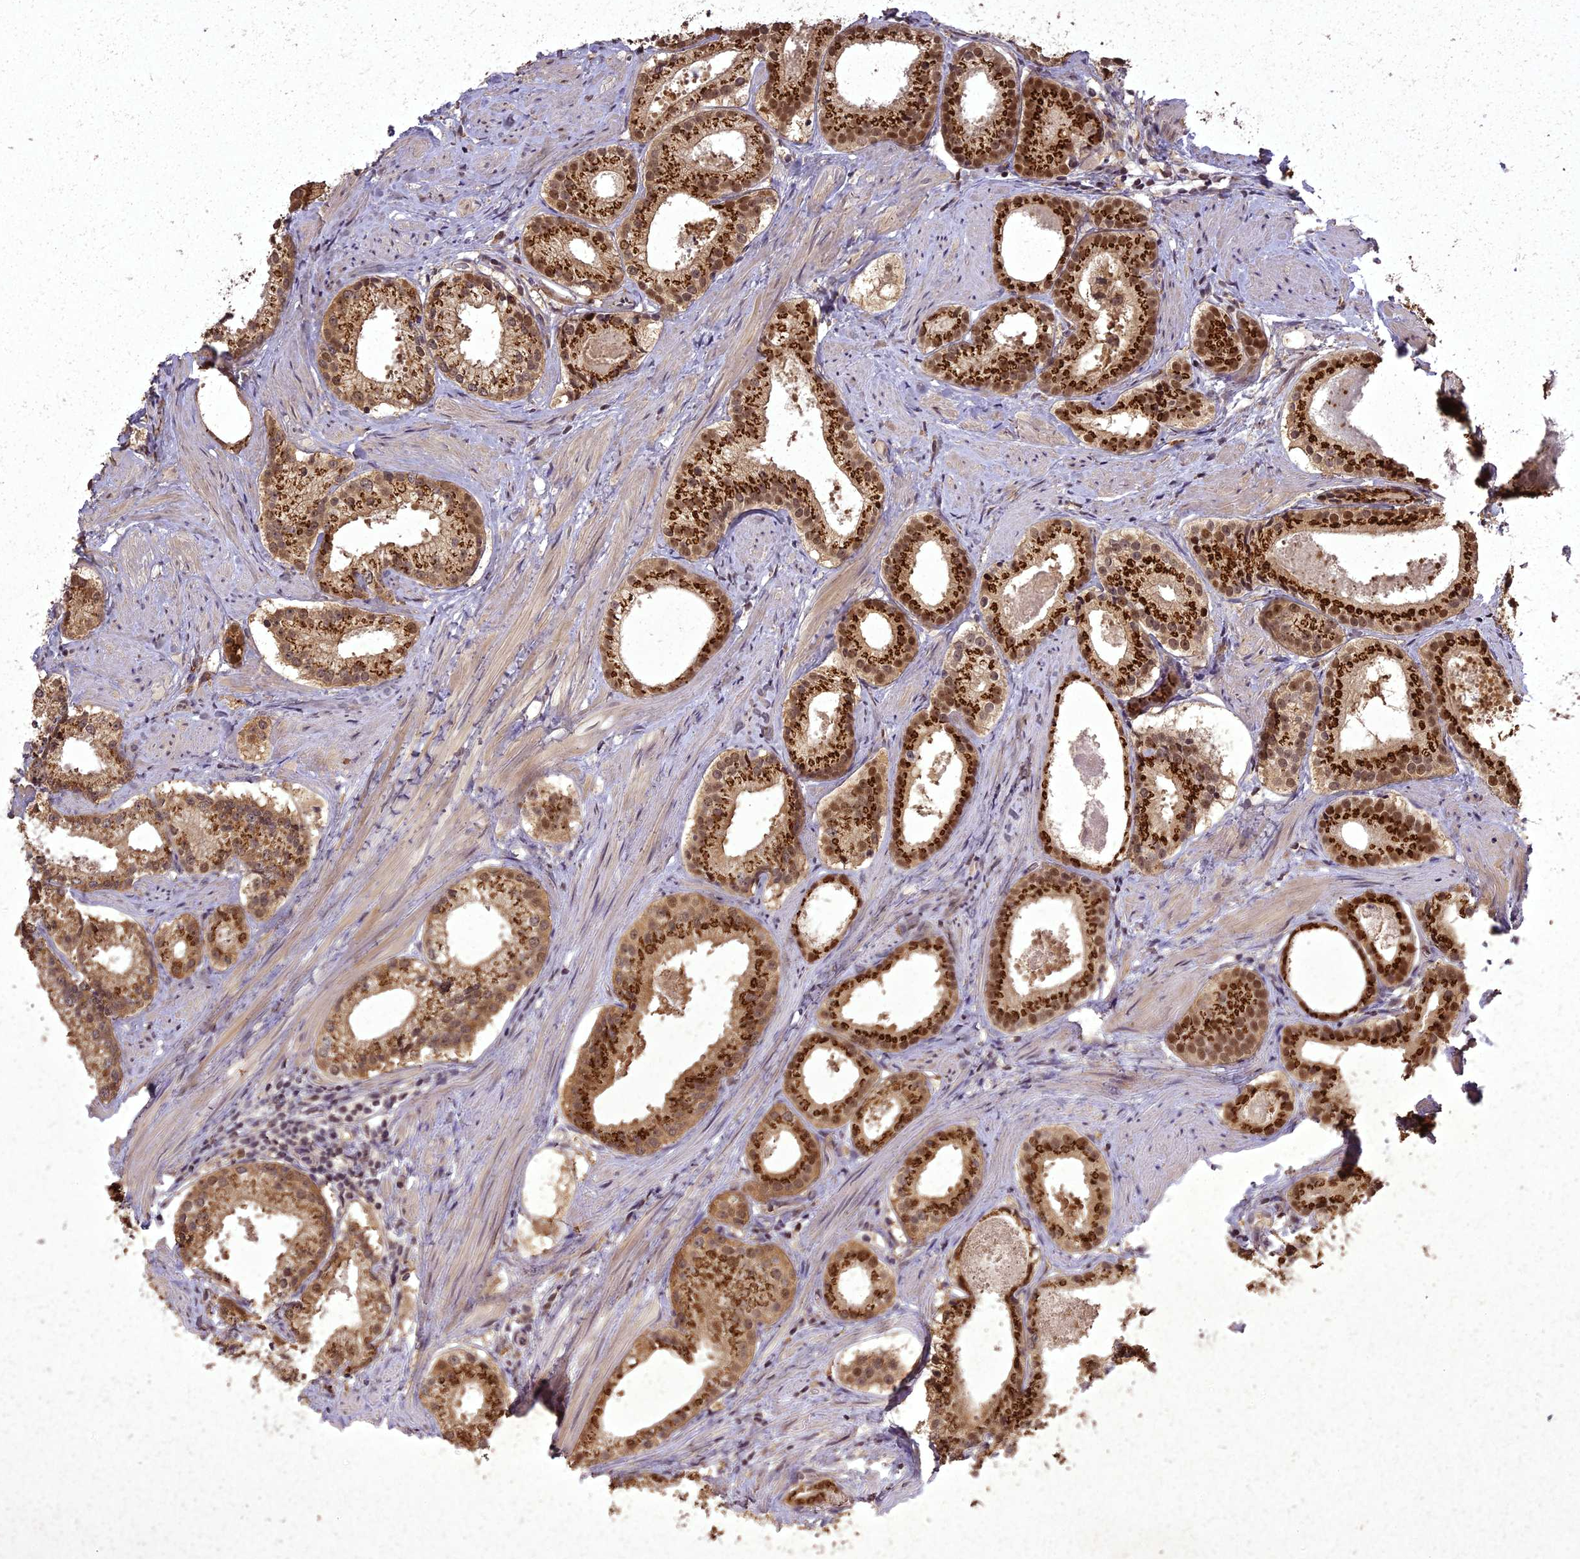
{"staining": {"intensity": "strong", "quantity": ">75%", "location": "cytoplasmic/membranous,nuclear"}, "tissue": "prostate cancer", "cell_type": "Tumor cells", "image_type": "cancer", "snomed": [{"axis": "morphology", "description": "Adenocarcinoma, Low grade"}, {"axis": "topography", "description": "Prostate"}], "caption": "This is an image of IHC staining of prostate low-grade adenocarcinoma, which shows strong positivity in the cytoplasmic/membranous and nuclear of tumor cells.", "gene": "ING5", "patient": {"sex": "male", "age": 57}}